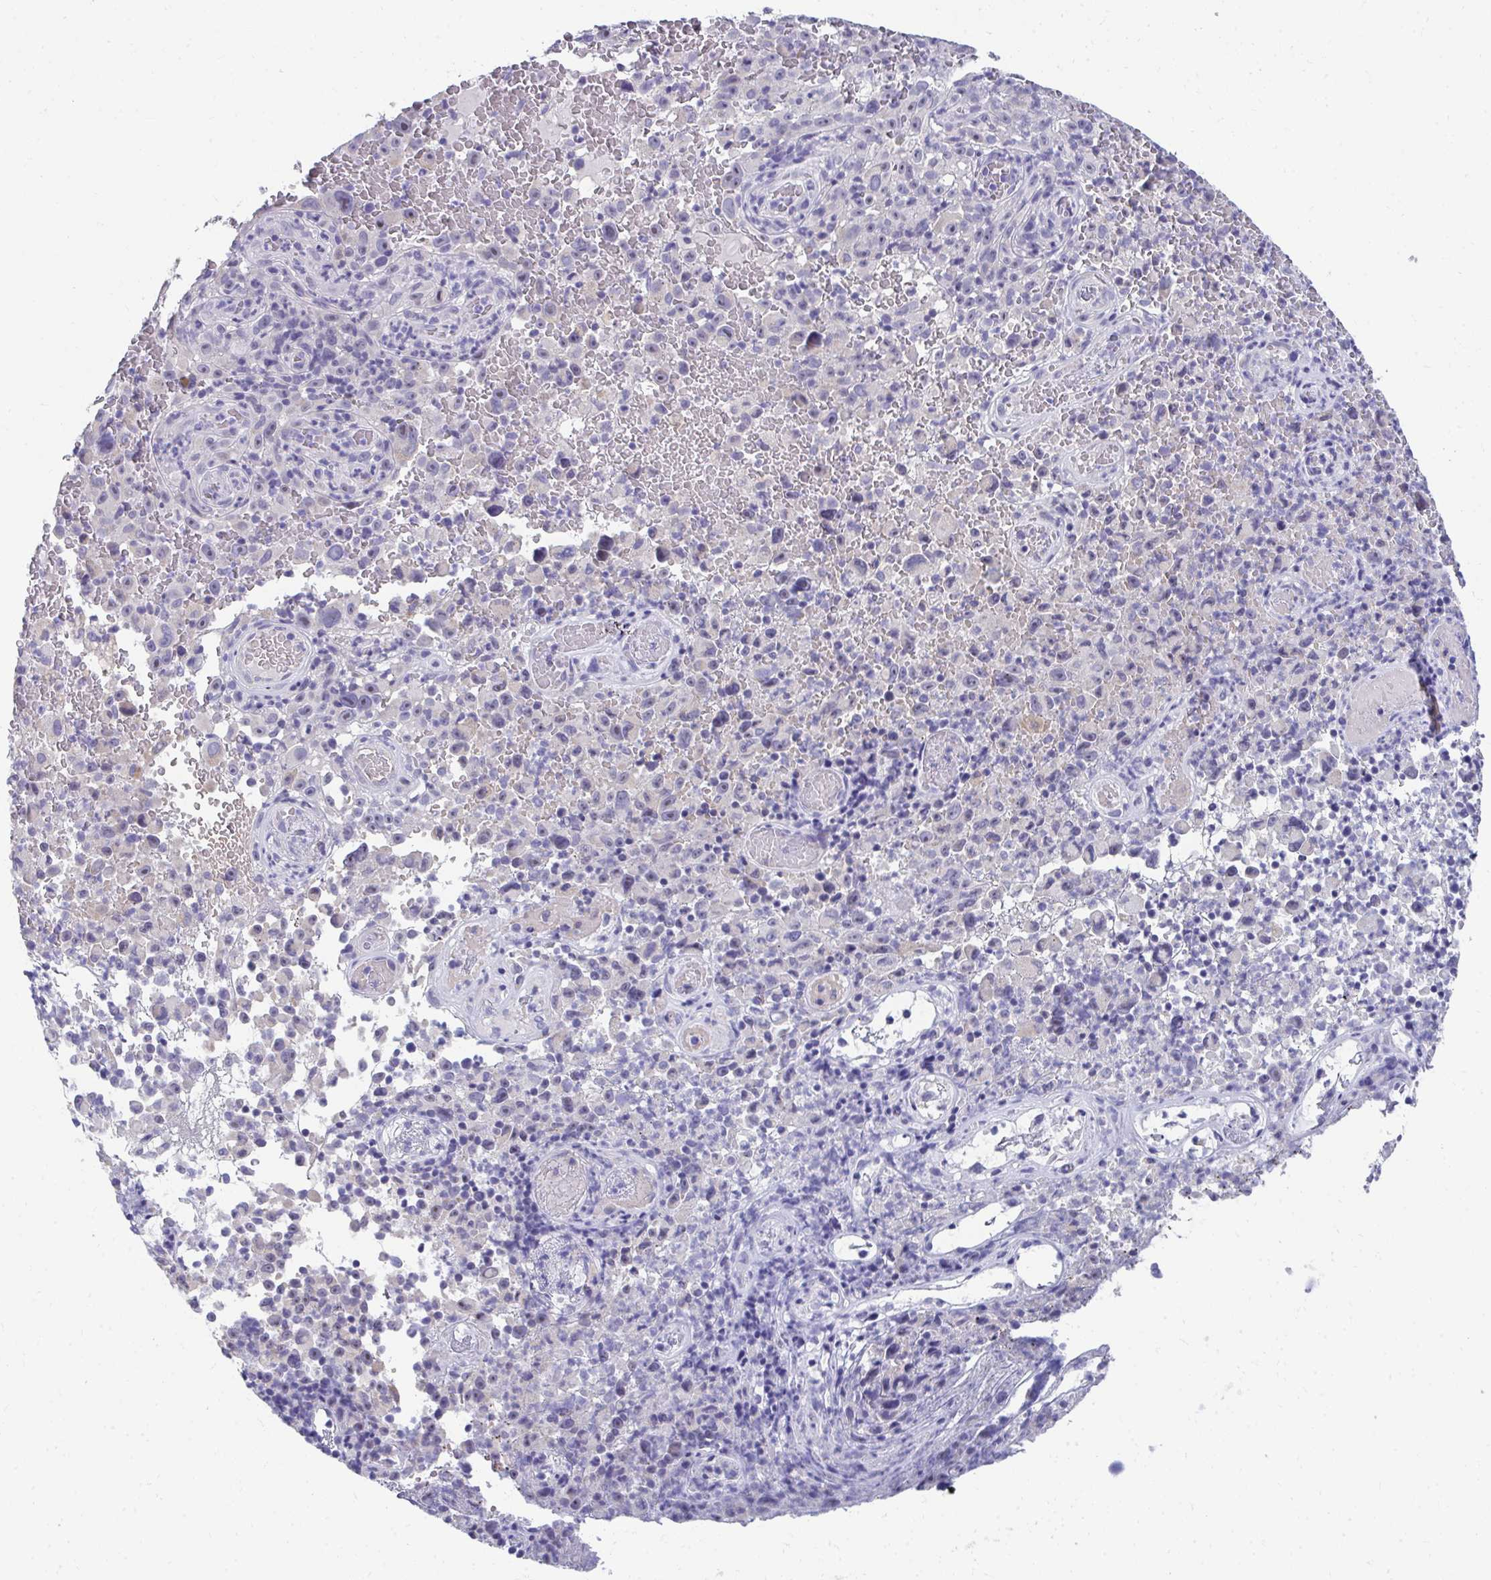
{"staining": {"intensity": "negative", "quantity": "none", "location": "none"}, "tissue": "melanoma", "cell_type": "Tumor cells", "image_type": "cancer", "snomed": [{"axis": "morphology", "description": "Malignant melanoma, NOS"}, {"axis": "topography", "description": "Skin"}], "caption": "Malignant melanoma was stained to show a protein in brown. There is no significant staining in tumor cells. (Stains: DAB immunohistochemistry with hematoxylin counter stain, Microscopy: brightfield microscopy at high magnification).", "gene": "TMPRSS2", "patient": {"sex": "female", "age": 82}}